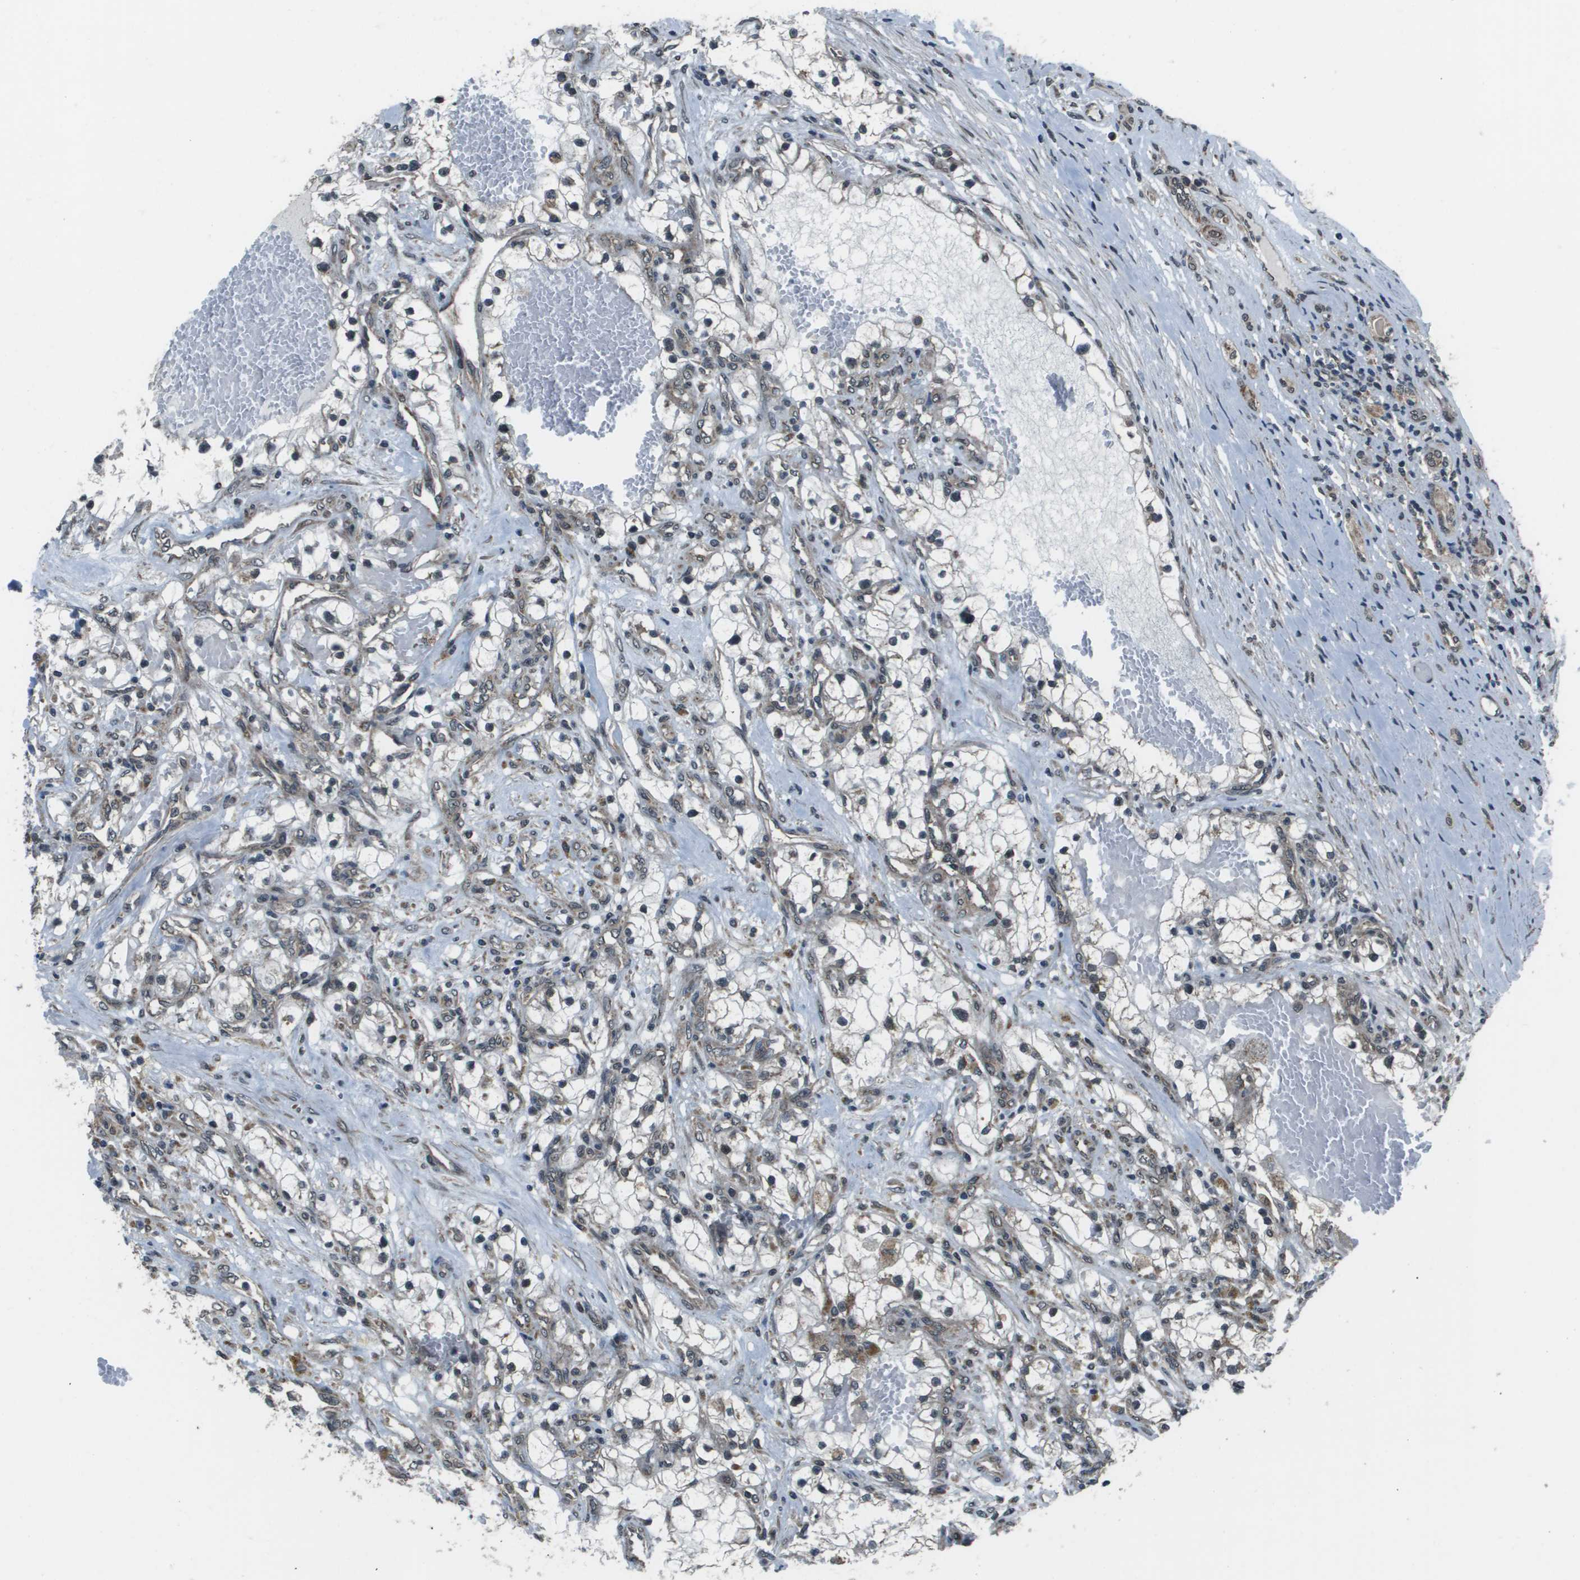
{"staining": {"intensity": "weak", "quantity": "25%-75%", "location": "cytoplasmic/membranous"}, "tissue": "renal cancer", "cell_type": "Tumor cells", "image_type": "cancer", "snomed": [{"axis": "morphology", "description": "Adenocarcinoma, NOS"}, {"axis": "topography", "description": "Kidney"}], "caption": "Immunohistochemical staining of renal adenocarcinoma demonstrates low levels of weak cytoplasmic/membranous protein staining in about 25%-75% of tumor cells. (DAB IHC, brown staining for protein, blue staining for nuclei).", "gene": "PPFIA1", "patient": {"sex": "male", "age": 68}}